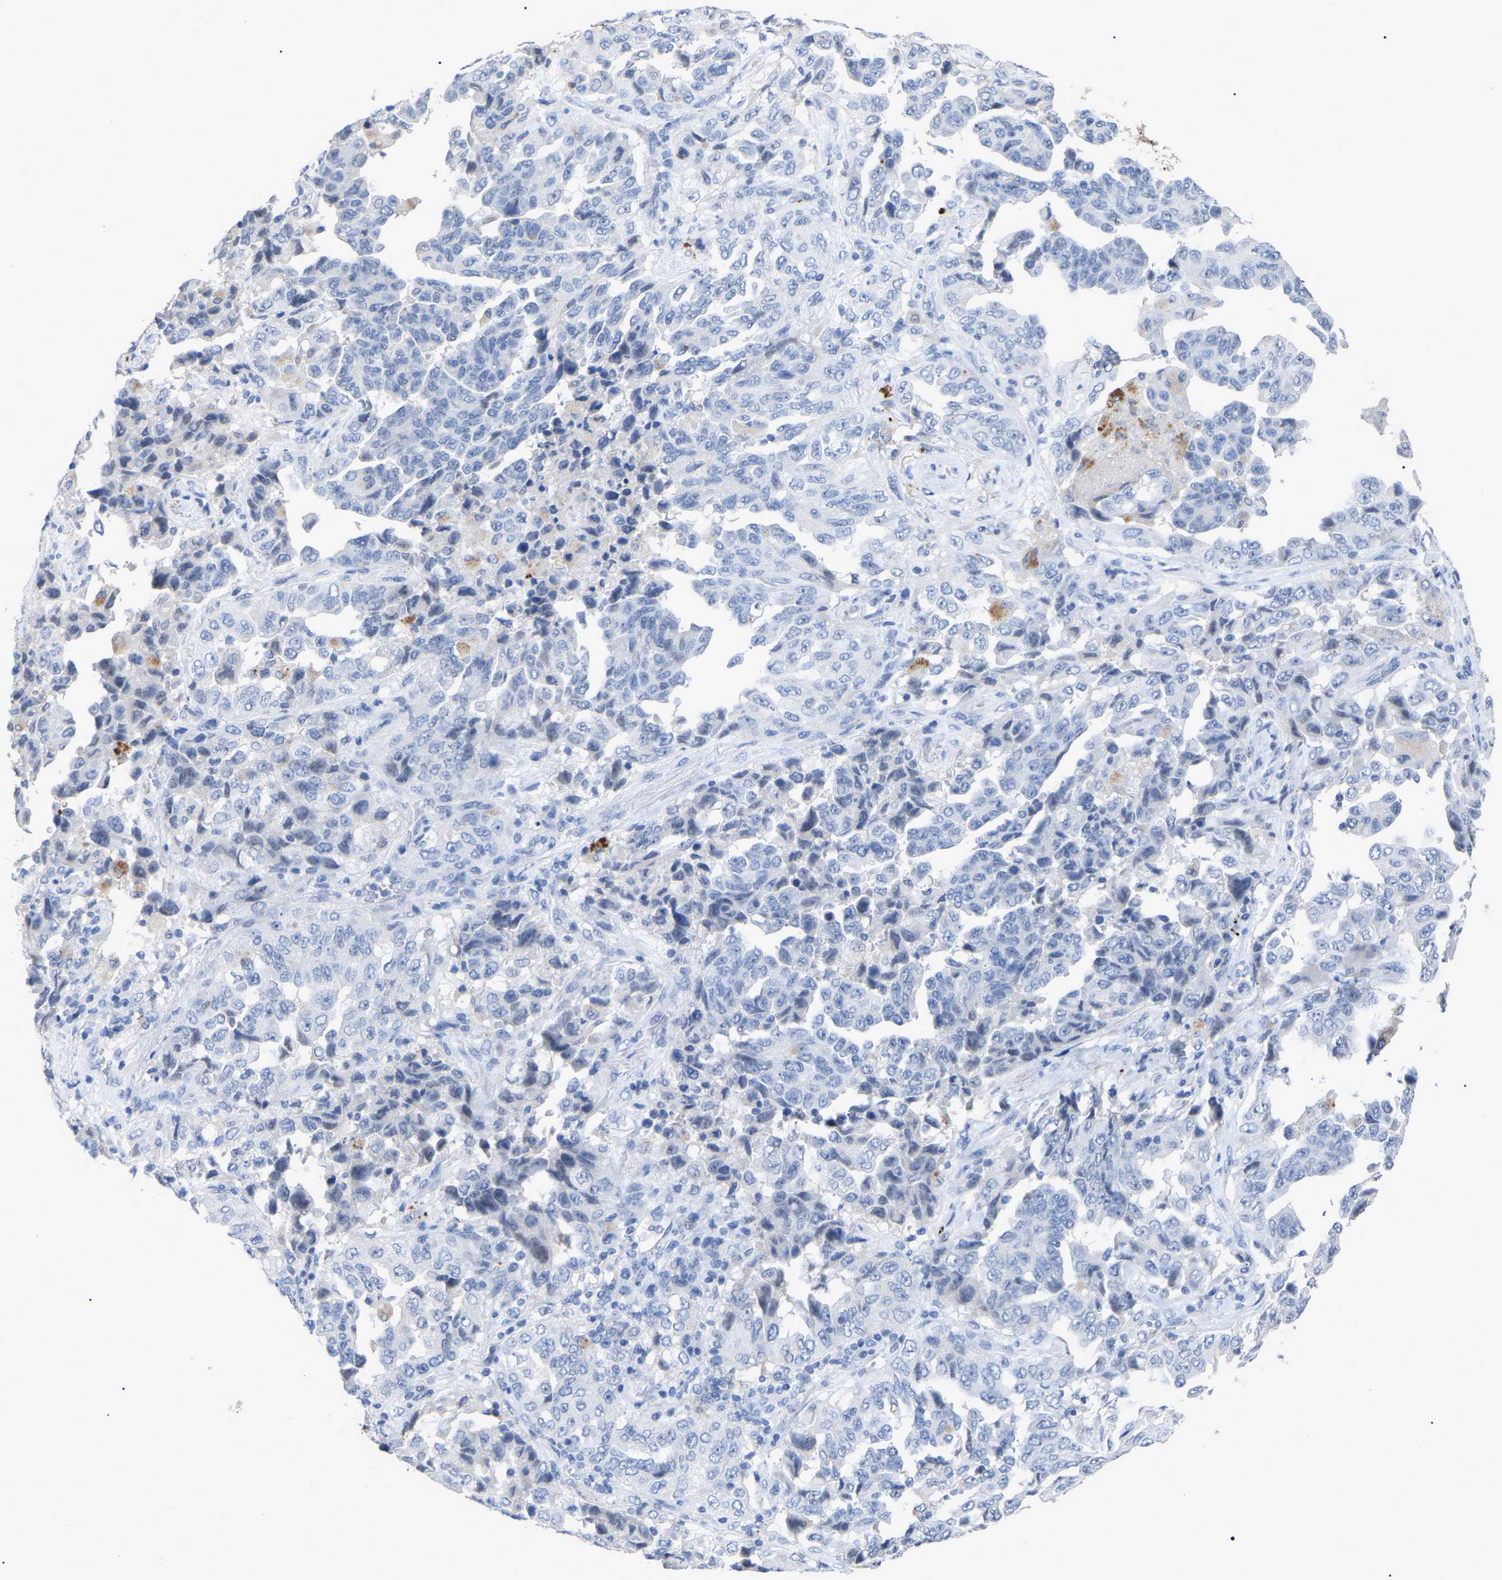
{"staining": {"intensity": "negative", "quantity": "none", "location": "none"}, "tissue": "lung cancer", "cell_type": "Tumor cells", "image_type": "cancer", "snomed": [{"axis": "morphology", "description": "Adenocarcinoma, NOS"}, {"axis": "topography", "description": "Lung"}], "caption": "DAB (3,3'-diaminobenzidine) immunohistochemical staining of lung adenocarcinoma exhibits no significant staining in tumor cells.", "gene": "SMPD2", "patient": {"sex": "female", "age": 51}}